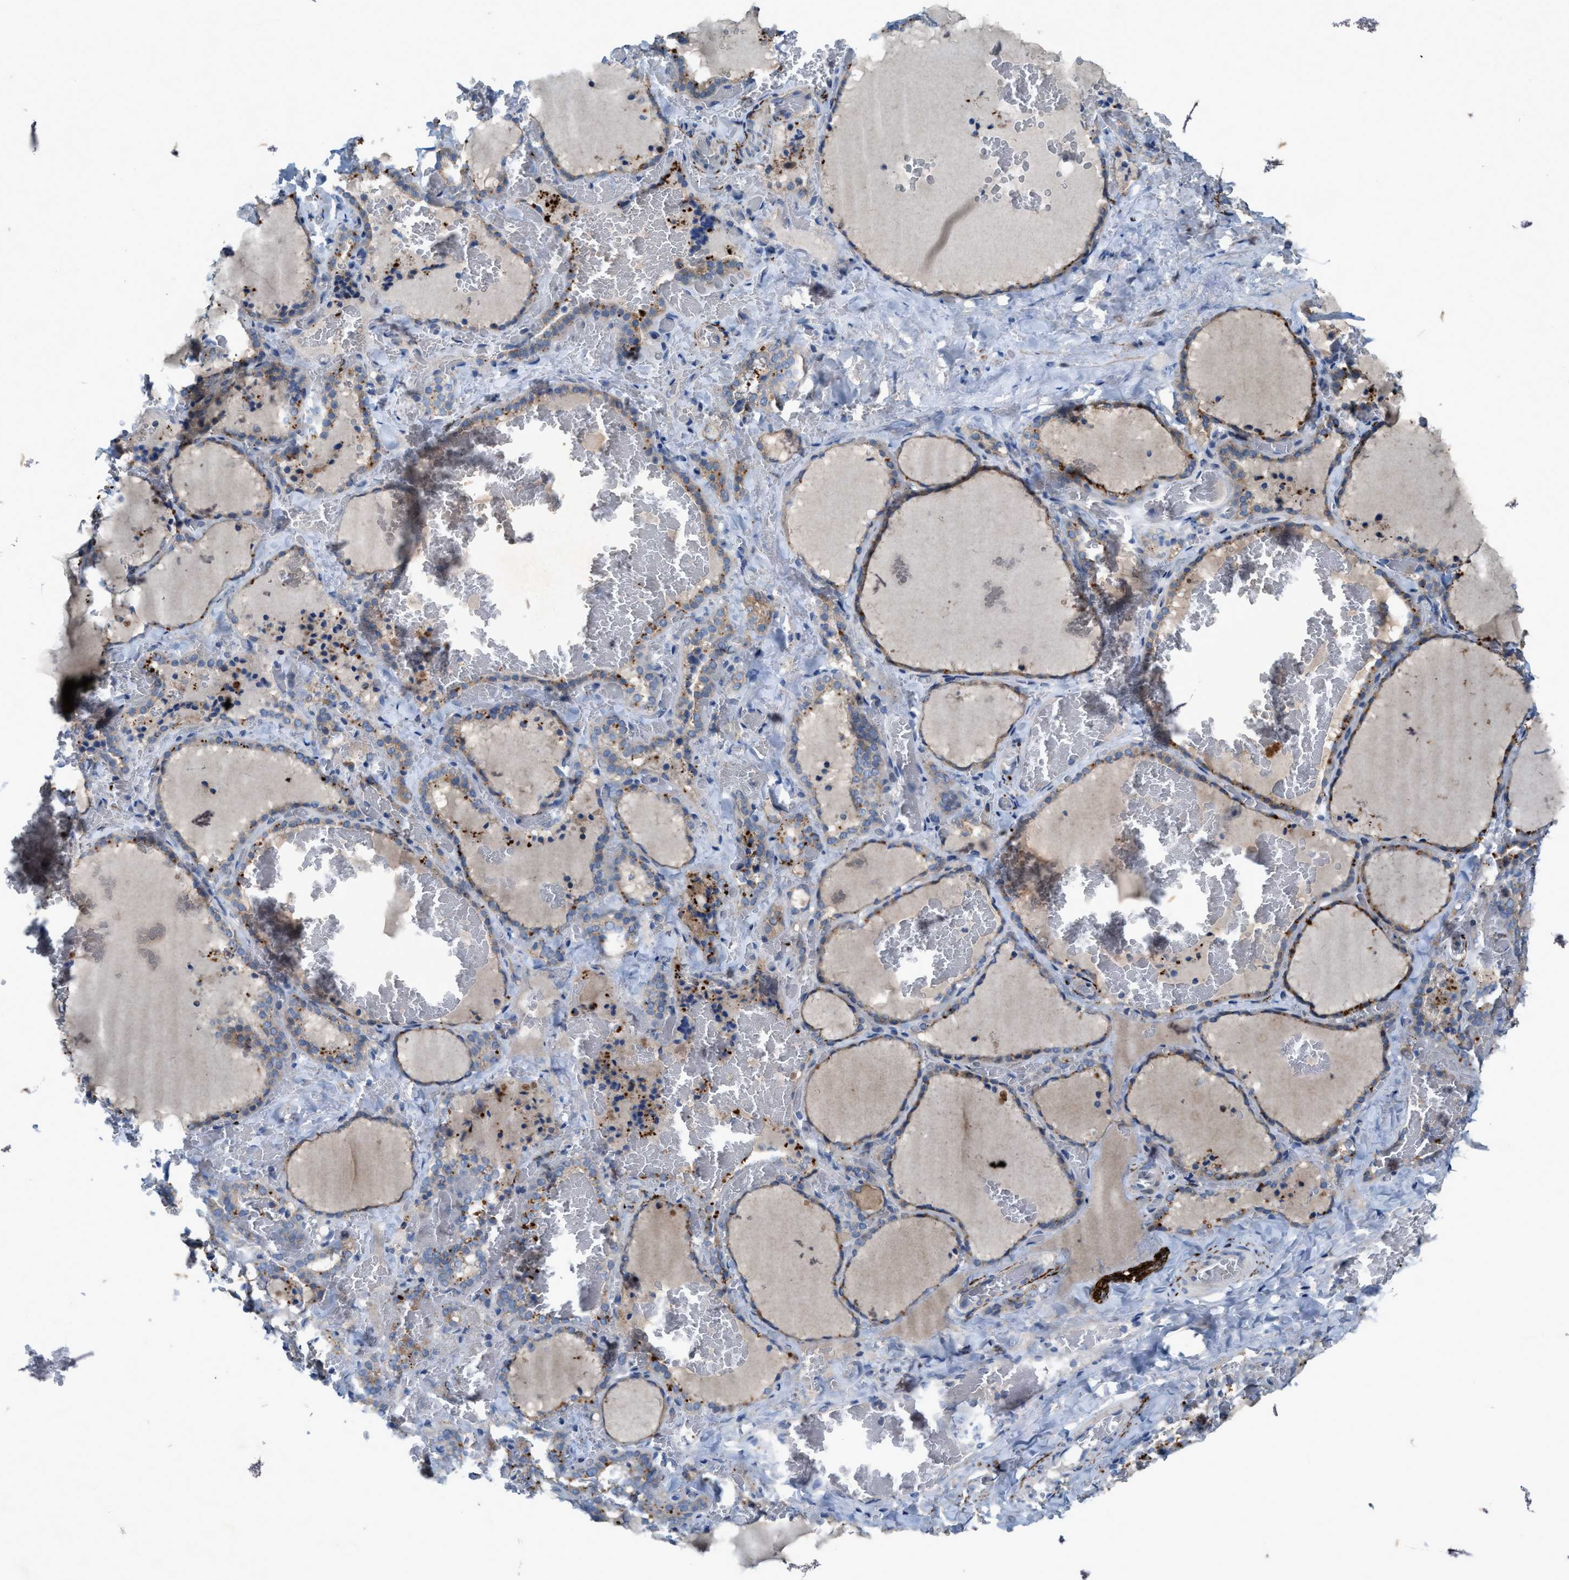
{"staining": {"intensity": "moderate", "quantity": "<25%", "location": "cytoplasmic/membranous"}, "tissue": "thyroid gland", "cell_type": "Glandular cells", "image_type": "normal", "snomed": [{"axis": "morphology", "description": "Normal tissue, NOS"}, {"axis": "topography", "description": "Thyroid gland"}], "caption": "A photomicrograph of human thyroid gland stained for a protein demonstrates moderate cytoplasmic/membranous brown staining in glandular cells.", "gene": "URGCP", "patient": {"sex": "female", "age": 22}}